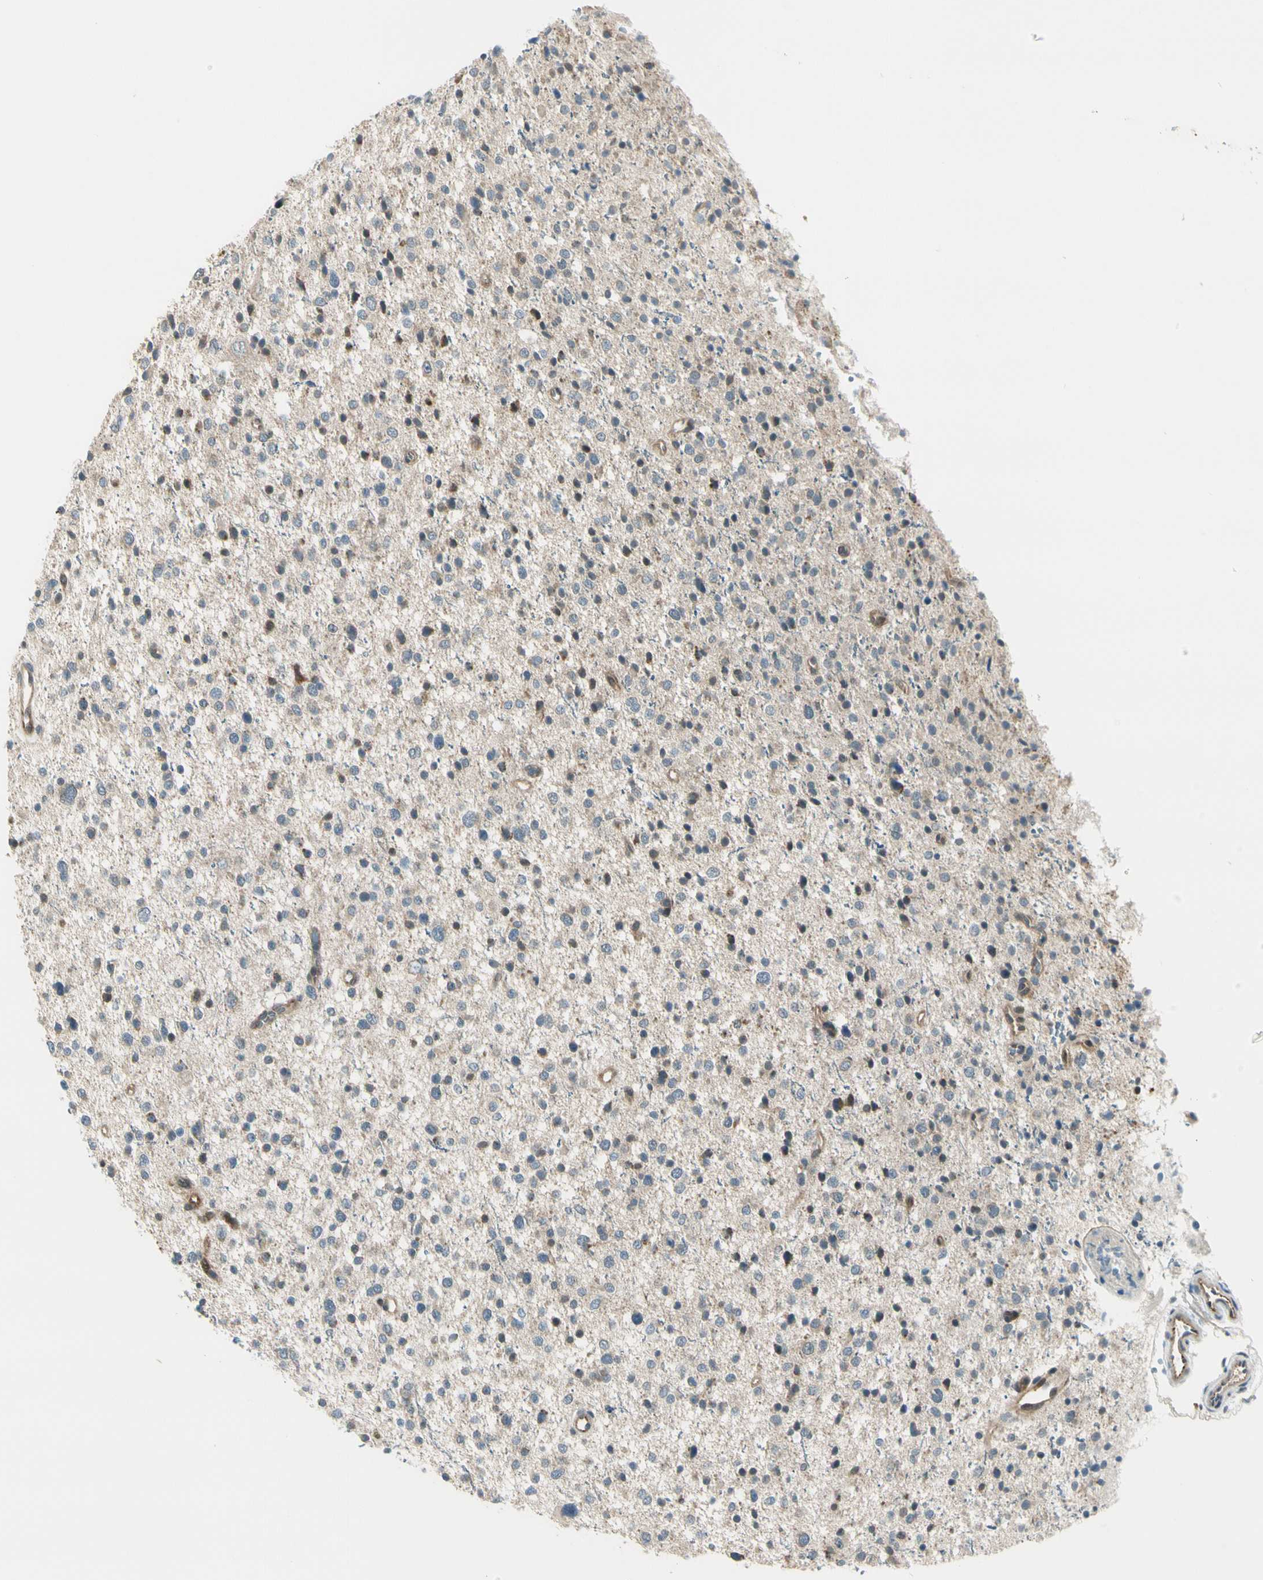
{"staining": {"intensity": "moderate", "quantity": "<25%", "location": "cytoplasmic/membranous"}, "tissue": "glioma", "cell_type": "Tumor cells", "image_type": "cancer", "snomed": [{"axis": "morphology", "description": "Glioma, malignant, Low grade"}, {"axis": "topography", "description": "Brain"}], "caption": "High-power microscopy captured an IHC micrograph of glioma, revealing moderate cytoplasmic/membranous expression in approximately <25% of tumor cells.", "gene": "SVBP", "patient": {"sex": "female", "age": 37}}